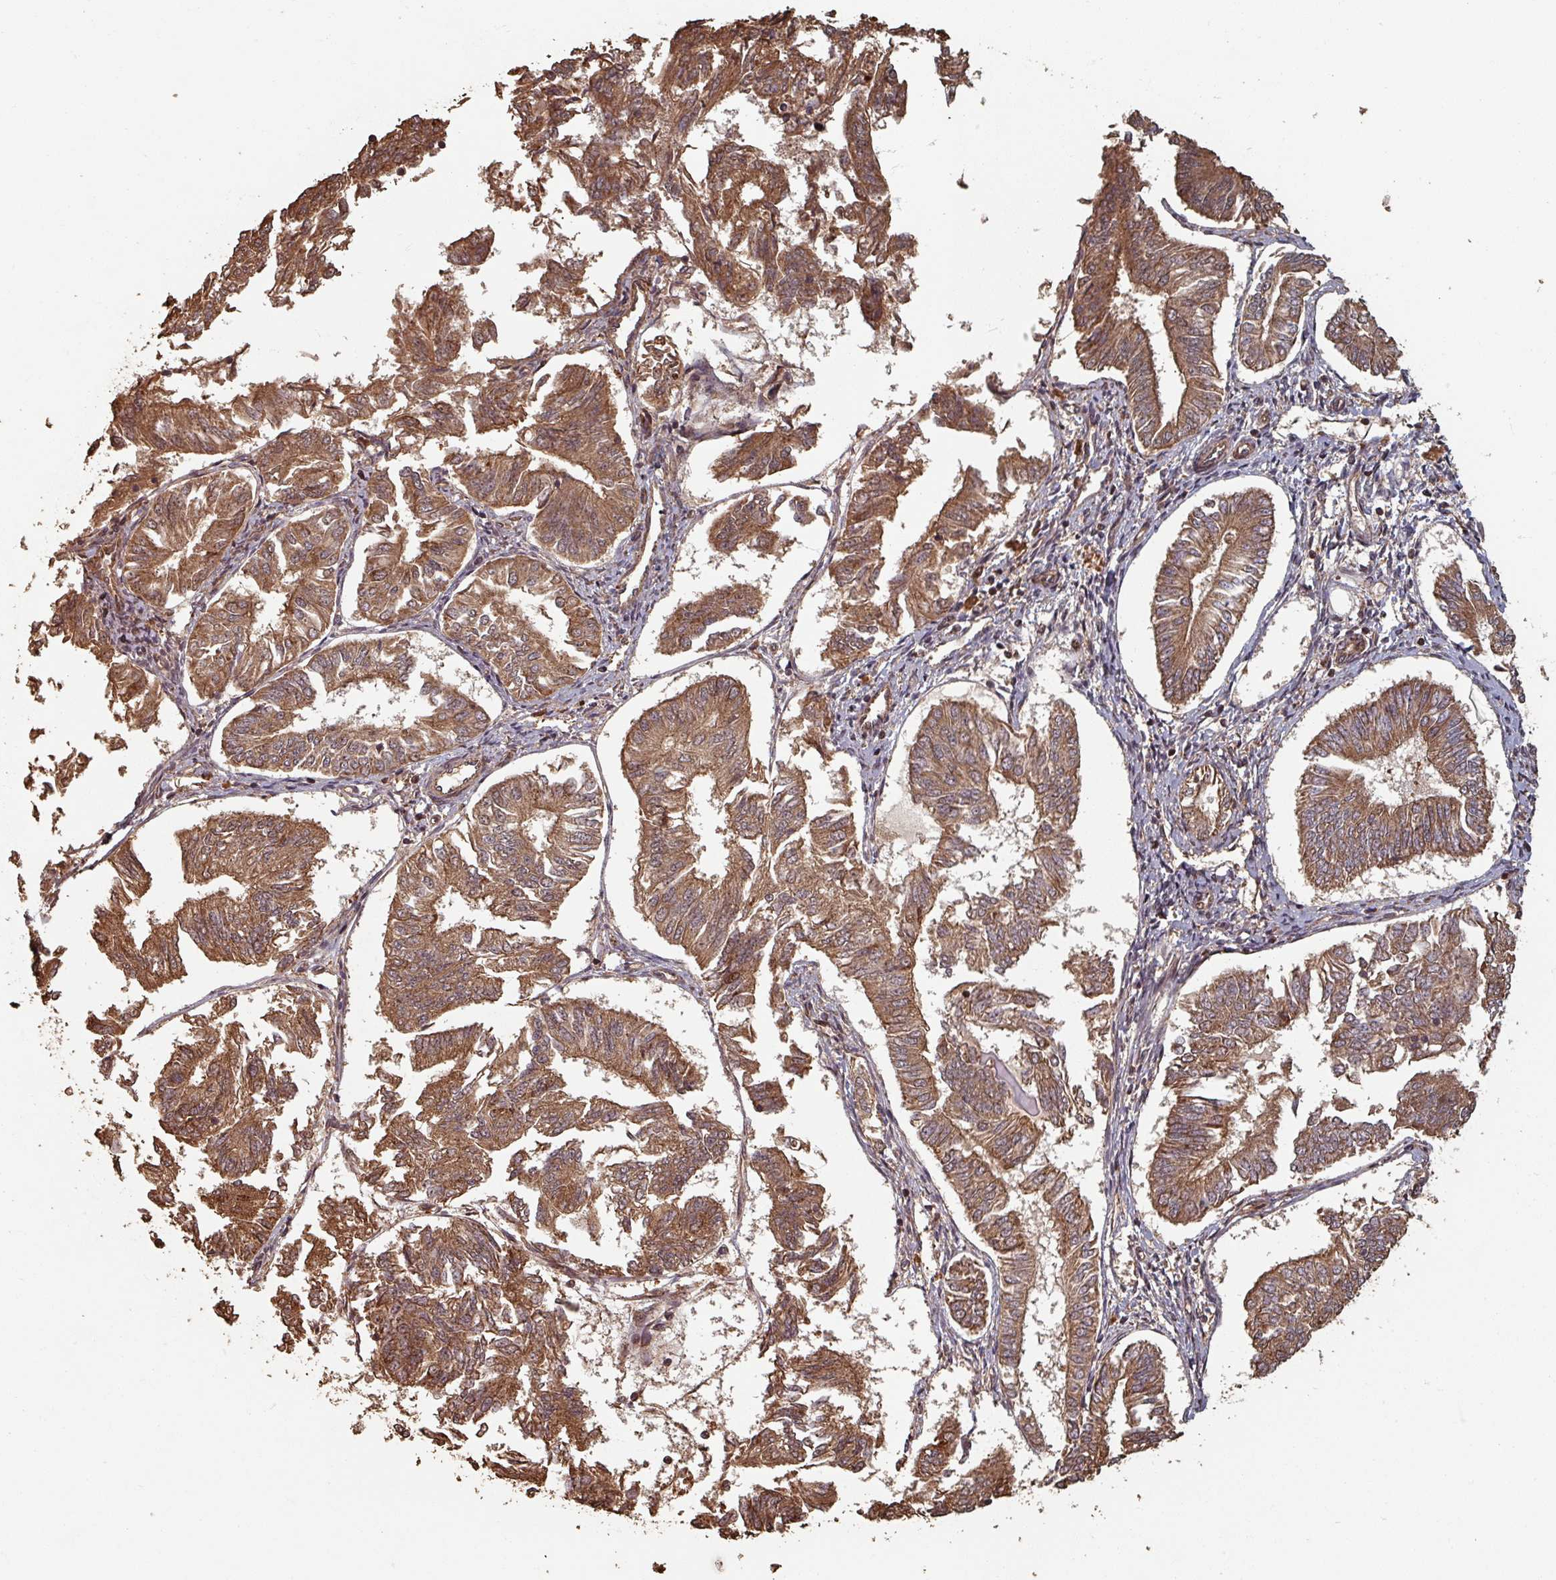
{"staining": {"intensity": "moderate", "quantity": ">75%", "location": "cytoplasmic/membranous"}, "tissue": "endometrial cancer", "cell_type": "Tumor cells", "image_type": "cancer", "snomed": [{"axis": "morphology", "description": "Adenocarcinoma, NOS"}, {"axis": "topography", "description": "Endometrium"}], "caption": "A medium amount of moderate cytoplasmic/membranous staining is seen in approximately >75% of tumor cells in endometrial adenocarcinoma tissue.", "gene": "EID1", "patient": {"sex": "female", "age": 58}}